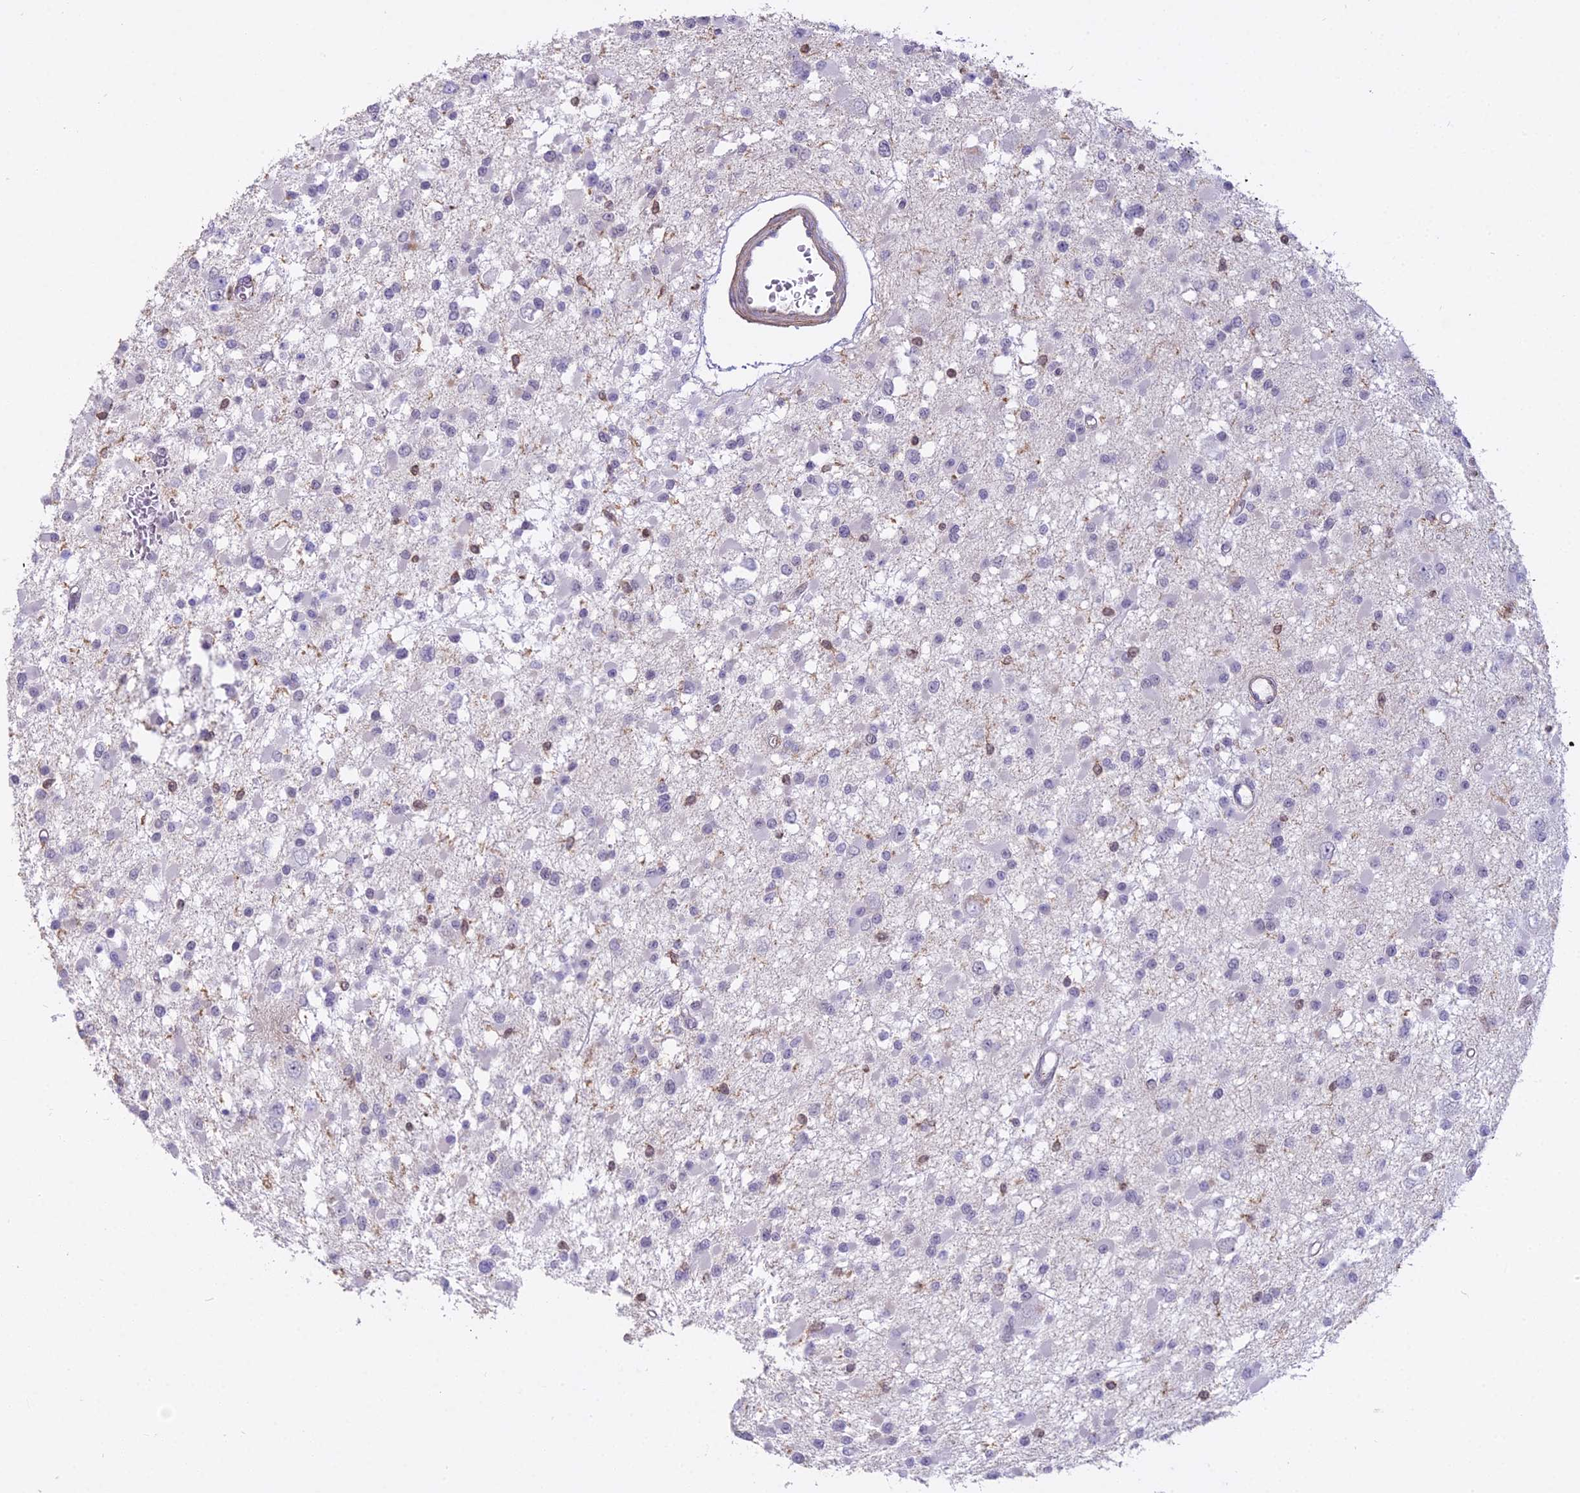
{"staining": {"intensity": "negative", "quantity": "none", "location": "none"}, "tissue": "glioma", "cell_type": "Tumor cells", "image_type": "cancer", "snomed": [{"axis": "morphology", "description": "Glioma, malignant, Low grade"}, {"axis": "topography", "description": "Brain"}], "caption": "Malignant glioma (low-grade) was stained to show a protein in brown. There is no significant expression in tumor cells.", "gene": "BLNK", "patient": {"sex": "female", "age": 22}}